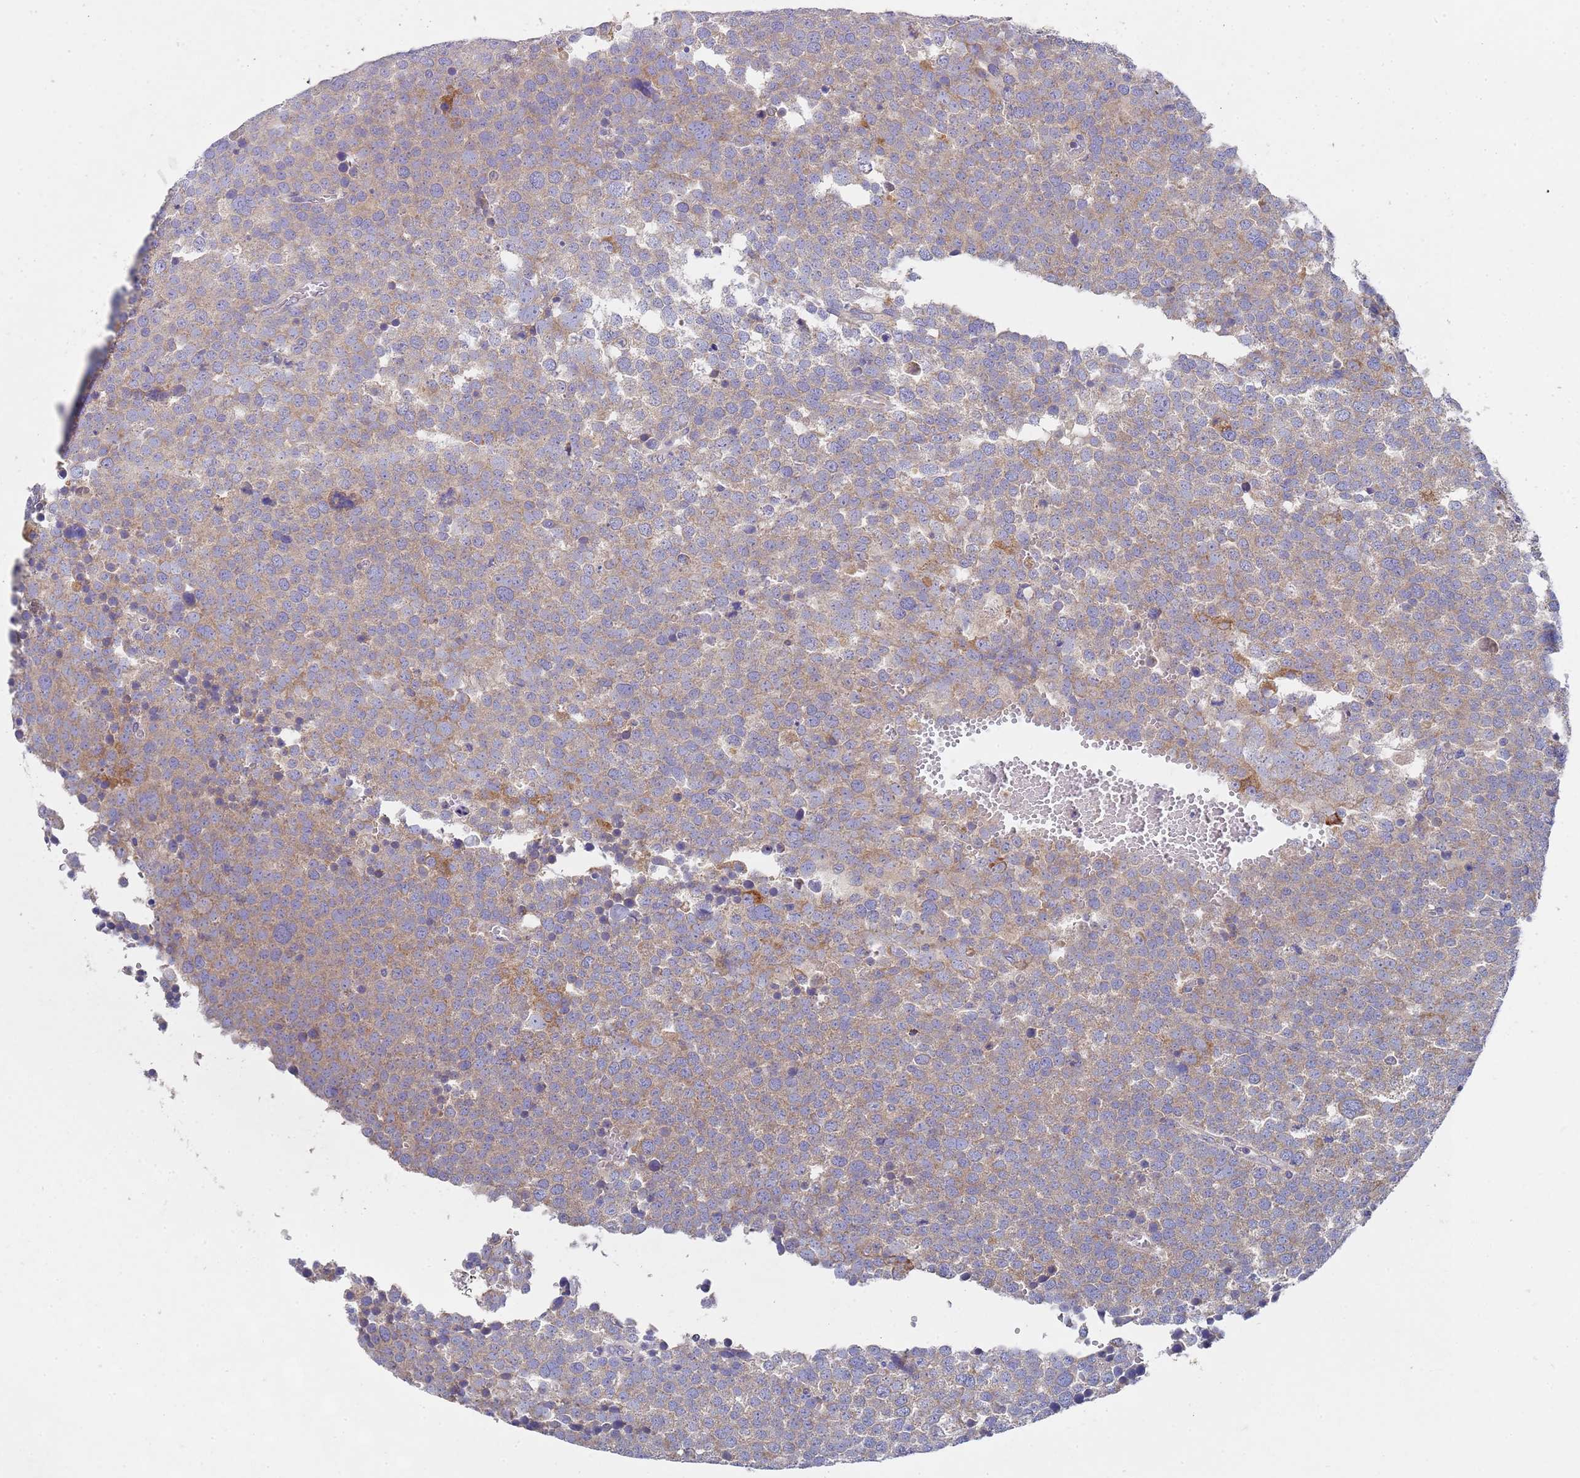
{"staining": {"intensity": "moderate", "quantity": "25%-75%", "location": "cytoplasmic/membranous"}, "tissue": "testis cancer", "cell_type": "Tumor cells", "image_type": "cancer", "snomed": [{"axis": "morphology", "description": "Seminoma, NOS"}, {"axis": "topography", "description": "Testis"}], "caption": "Protein staining shows moderate cytoplasmic/membranous staining in approximately 25%-75% of tumor cells in testis cancer (seminoma).", "gene": "NPEPPS", "patient": {"sex": "male", "age": 71}}